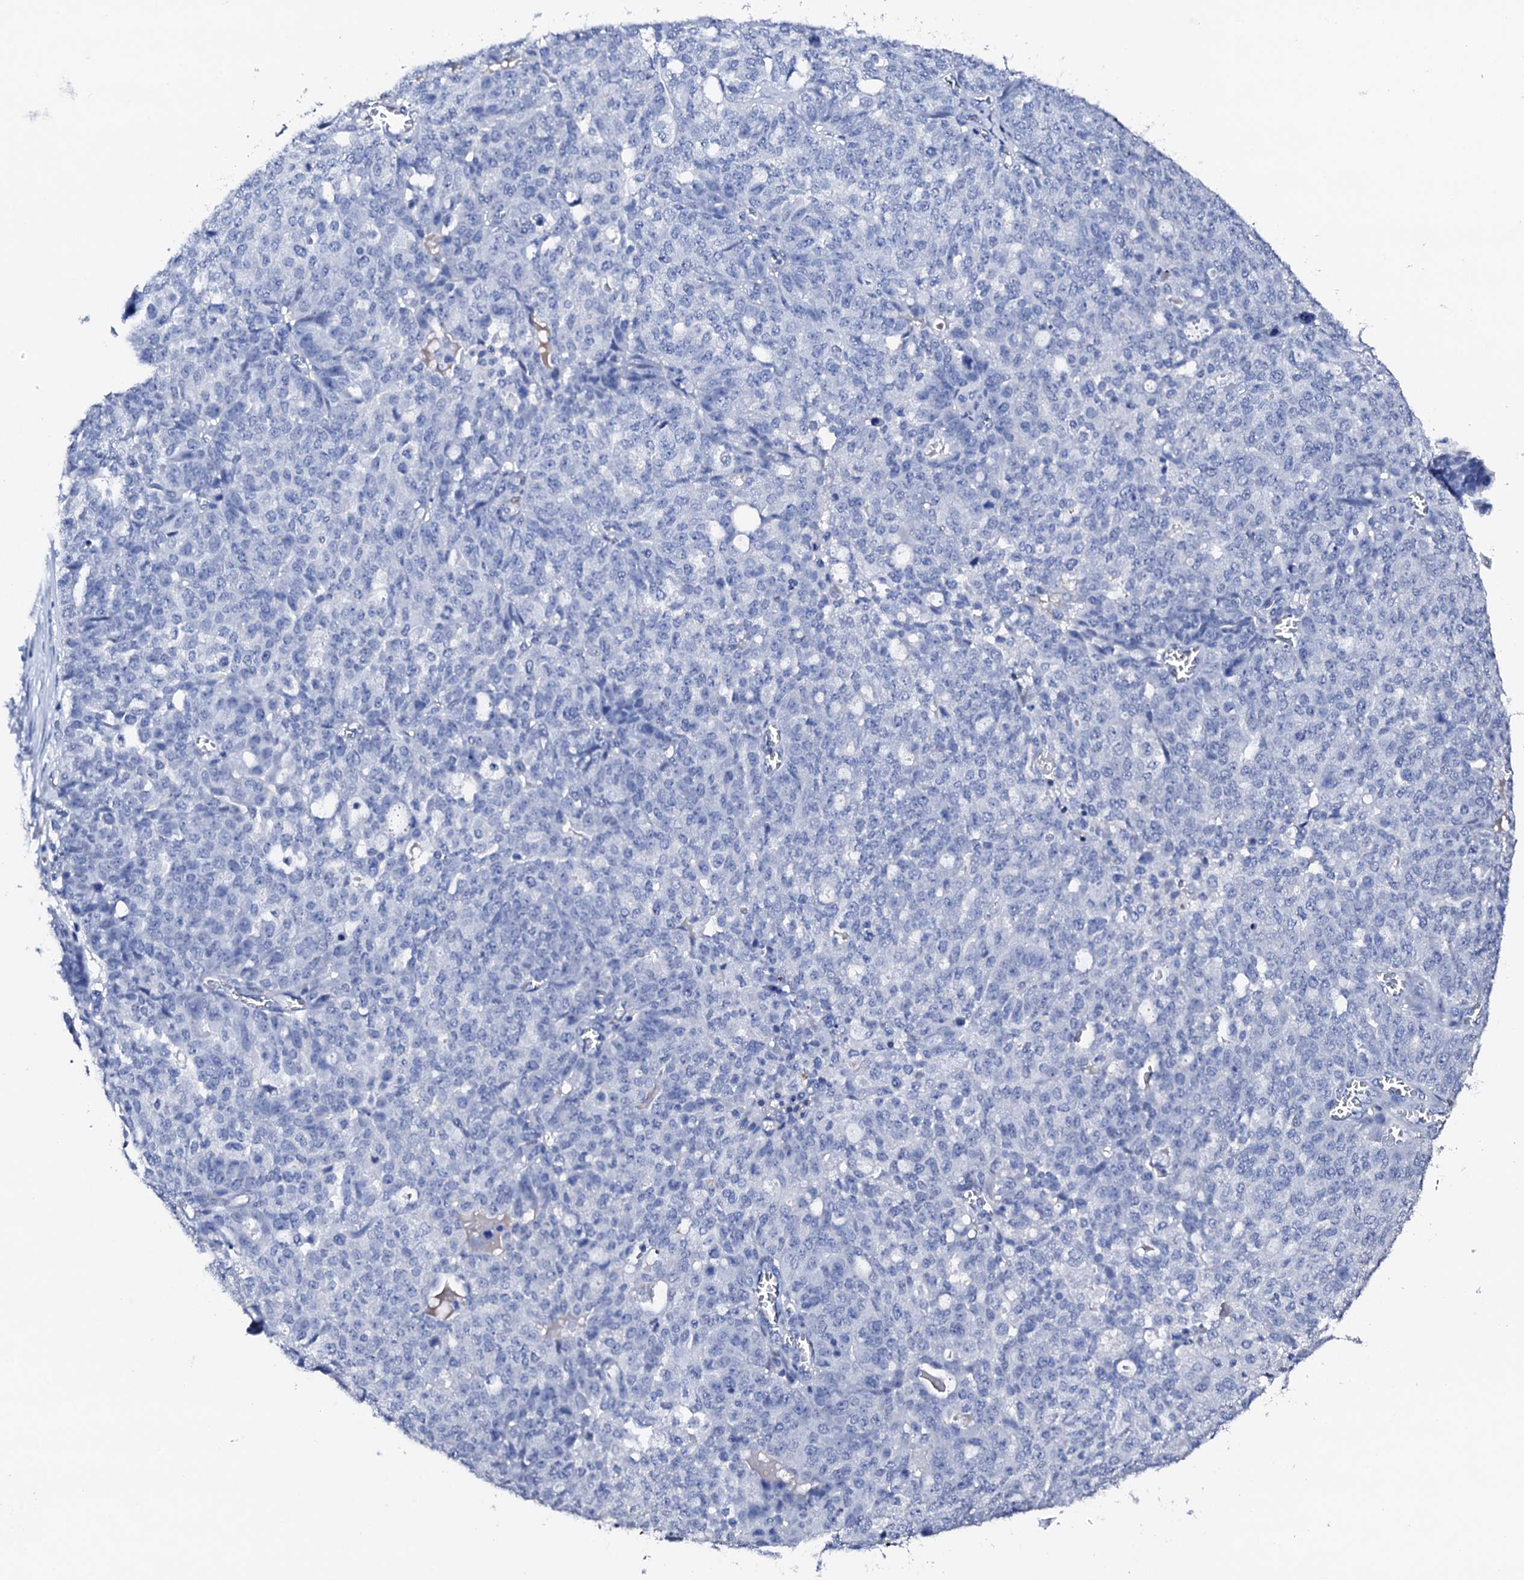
{"staining": {"intensity": "negative", "quantity": "none", "location": "none"}, "tissue": "ovarian cancer", "cell_type": "Tumor cells", "image_type": "cancer", "snomed": [{"axis": "morphology", "description": "Cystadenocarcinoma, serous, NOS"}, {"axis": "topography", "description": "Soft tissue"}, {"axis": "topography", "description": "Ovary"}], "caption": "High magnification brightfield microscopy of ovarian cancer (serous cystadenocarcinoma) stained with DAB (3,3'-diaminobenzidine) (brown) and counterstained with hematoxylin (blue): tumor cells show no significant expression.", "gene": "NRIP2", "patient": {"sex": "female", "age": 57}}